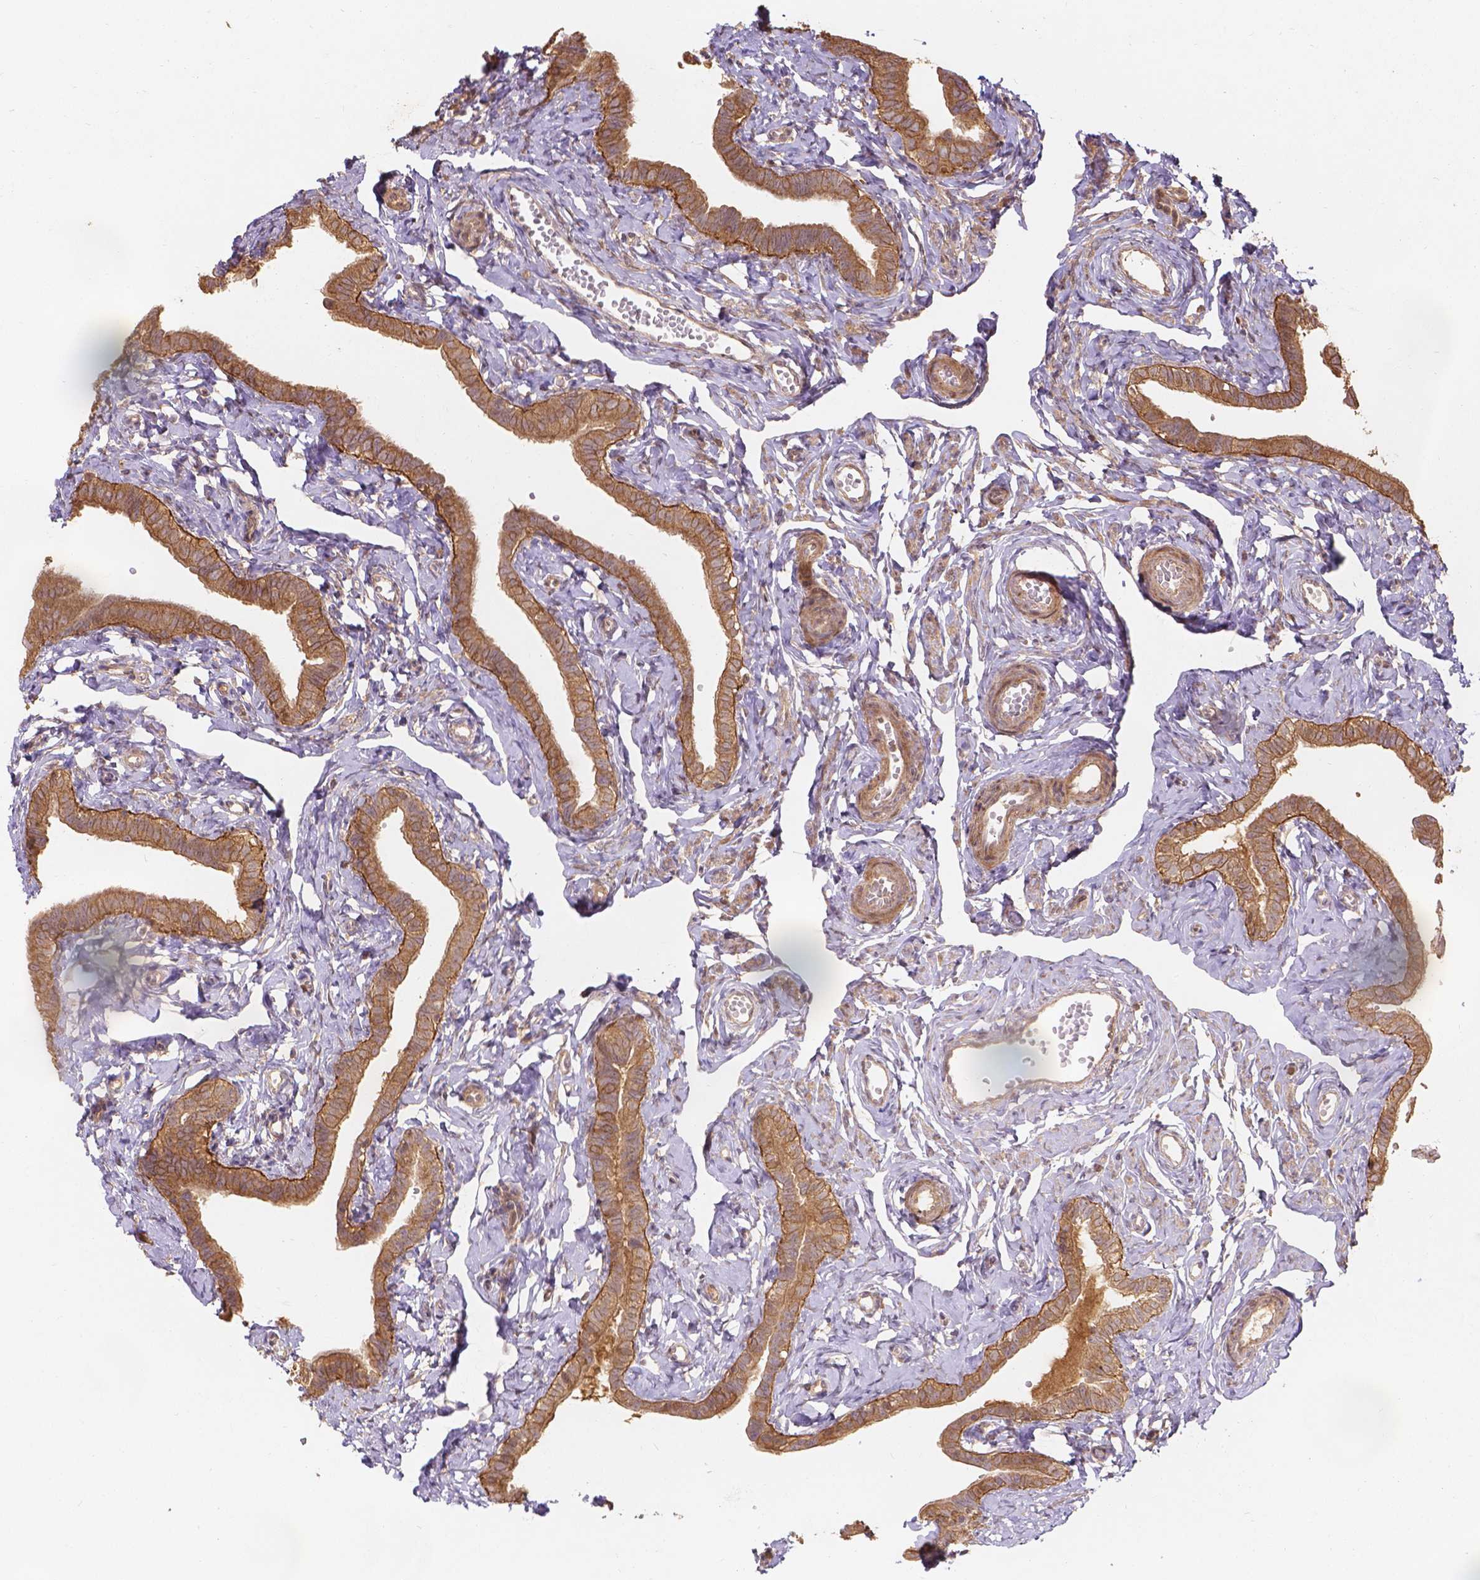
{"staining": {"intensity": "strong", "quantity": ">75%", "location": "cytoplasmic/membranous"}, "tissue": "fallopian tube", "cell_type": "Glandular cells", "image_type": "normal", "snomed": [{"axis": "morphology", "description": "Normal tissue, NOS"}, {"axis": "topography", "description": "Fallopian tube"}], "caption": "Glandular cells exhibit high levels of strong cytoplasmic/membranous positivity in approximately >75% of cells in benign fallopian tube.", "gene": "XPR1", "patient": {"sex": "female", "age": 41}}